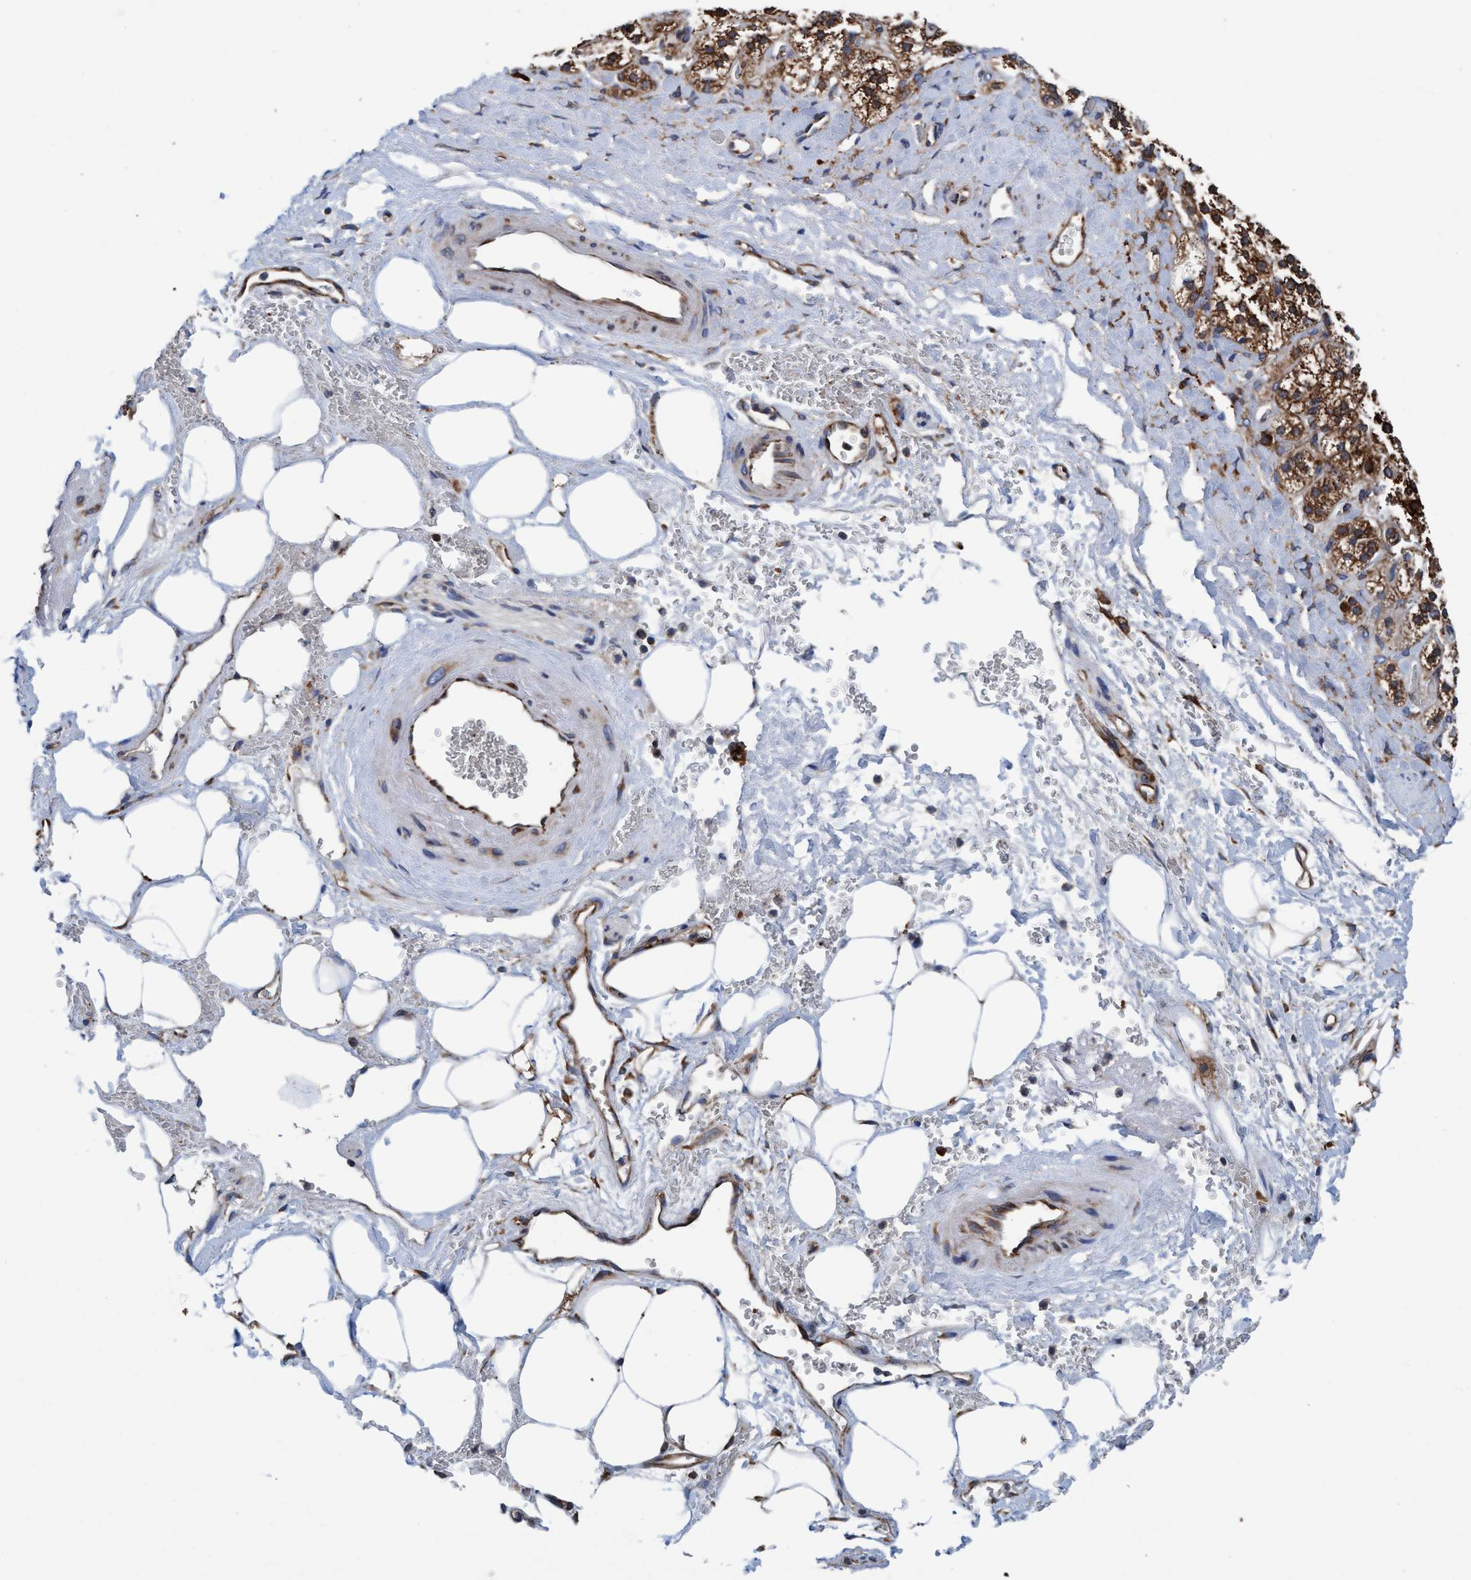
{"staining": {"intensity": "strong", "quantity": ">75%", "location": "cytoplasmic/membranous"}, "tissue": "adrenal gland", "cell_type": "Glandular cells", "image_type": "normal", "snomed": [{"axis": "morphology", "description": "Normal tissue, NOS"}, {"axis": "topography", "description": "Adrenal gland"}], "caption": "Immunohistochemical staining of unremarkable adrenal gland displays strong cytoplasmic/membranous protein staining in about >75% of glandular cells.", "gene": "ENDOG", "patient": {"sex": "male", "age": 56}}